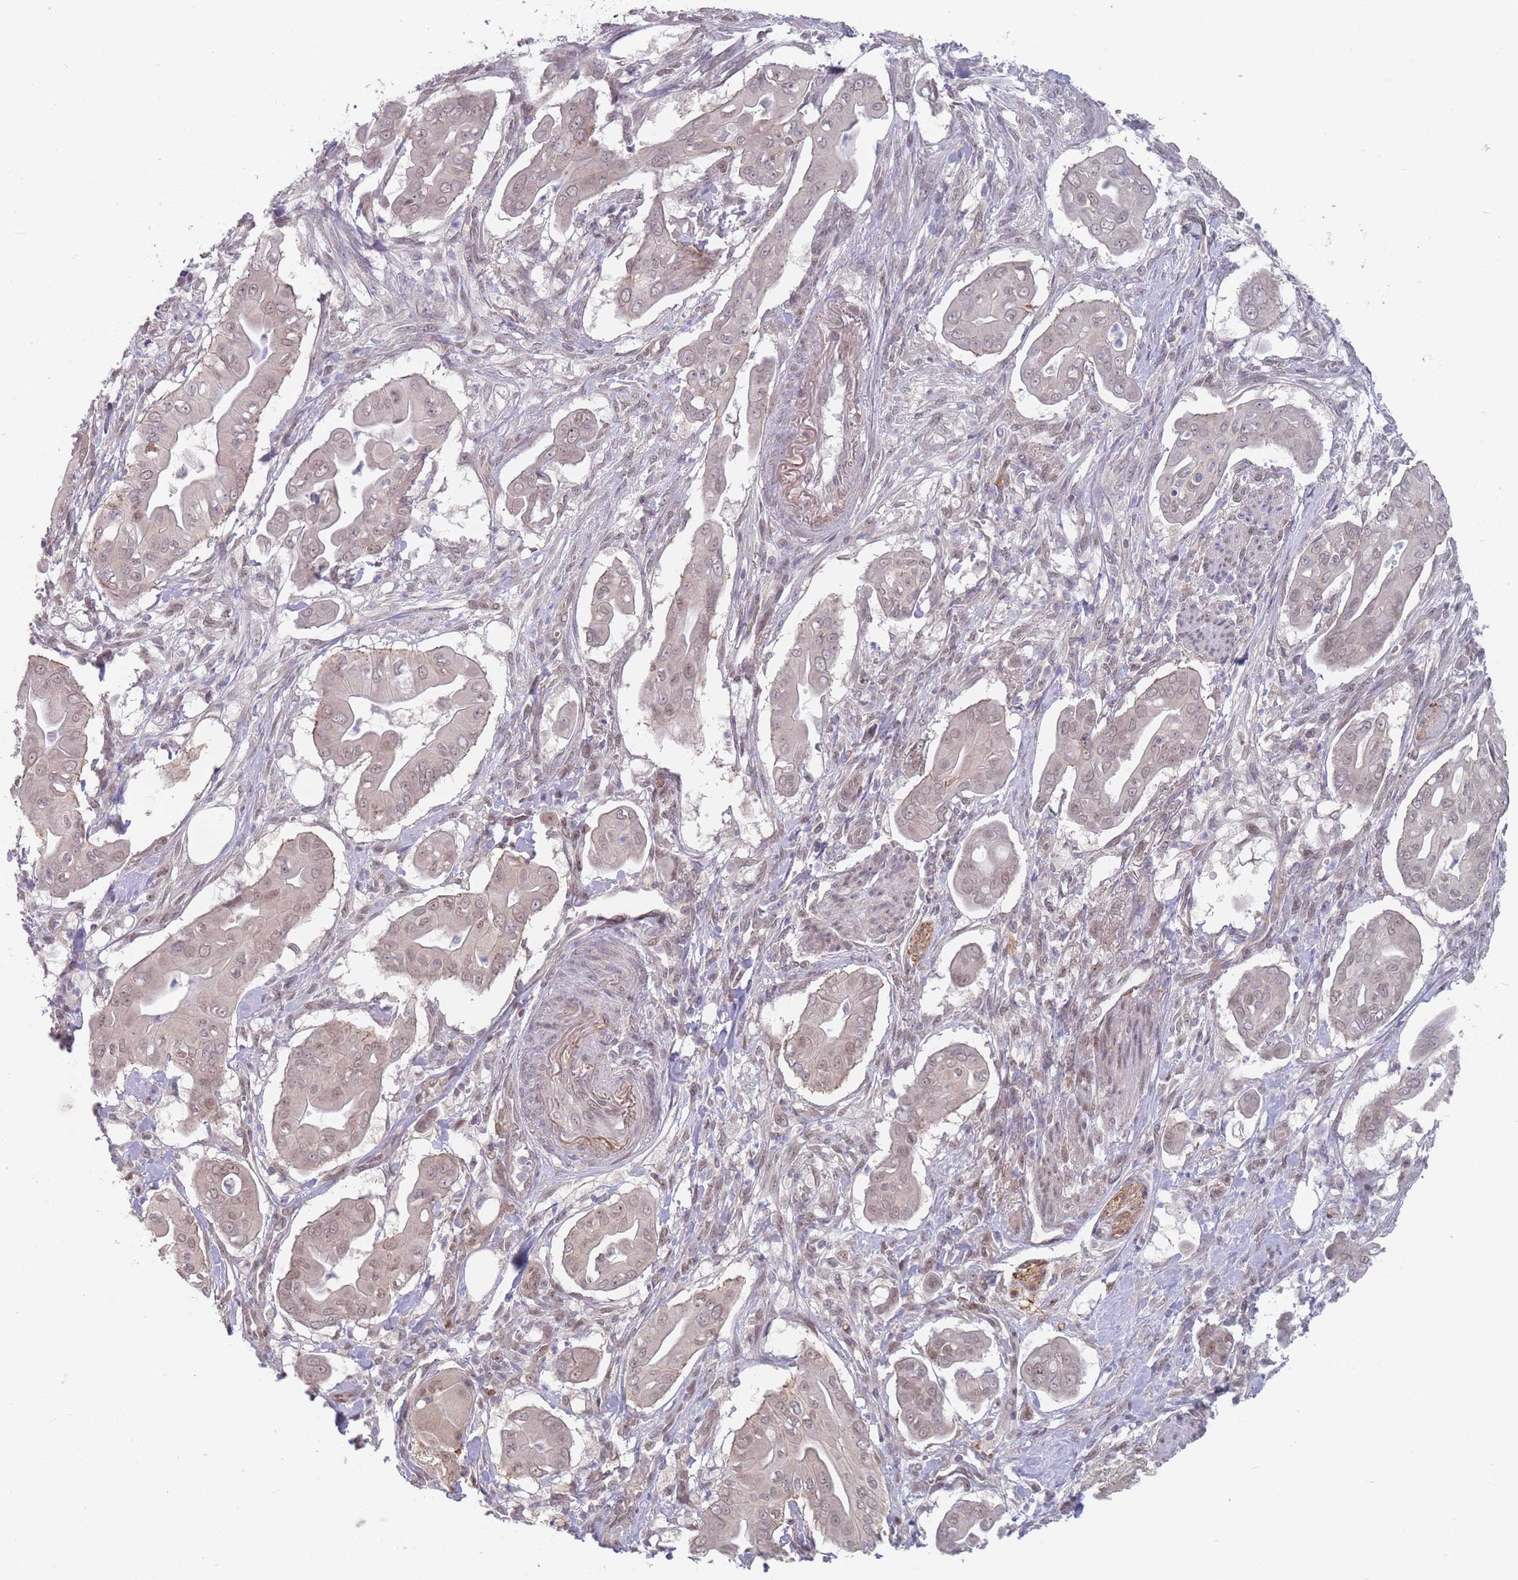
{"staining": {"intensity": "weak", "quantity": "<25%", "location": "nuclear"}, "tissue": "pancreatic cancer", "cell_type": "Tumor cells", "image_type": "cancer", "snomed": [{"axis": "morphology", "description": "Adenocarcinoma, NOS"}, {"axis": "topography", "description": "Pancreas"}], "caption": "Micrograph shows no significant protein staining in tumor cells of pancreatic adenocarcinoma.", "gene": "ANKRD10", "patient": {"sex": "male", "age": 71}}